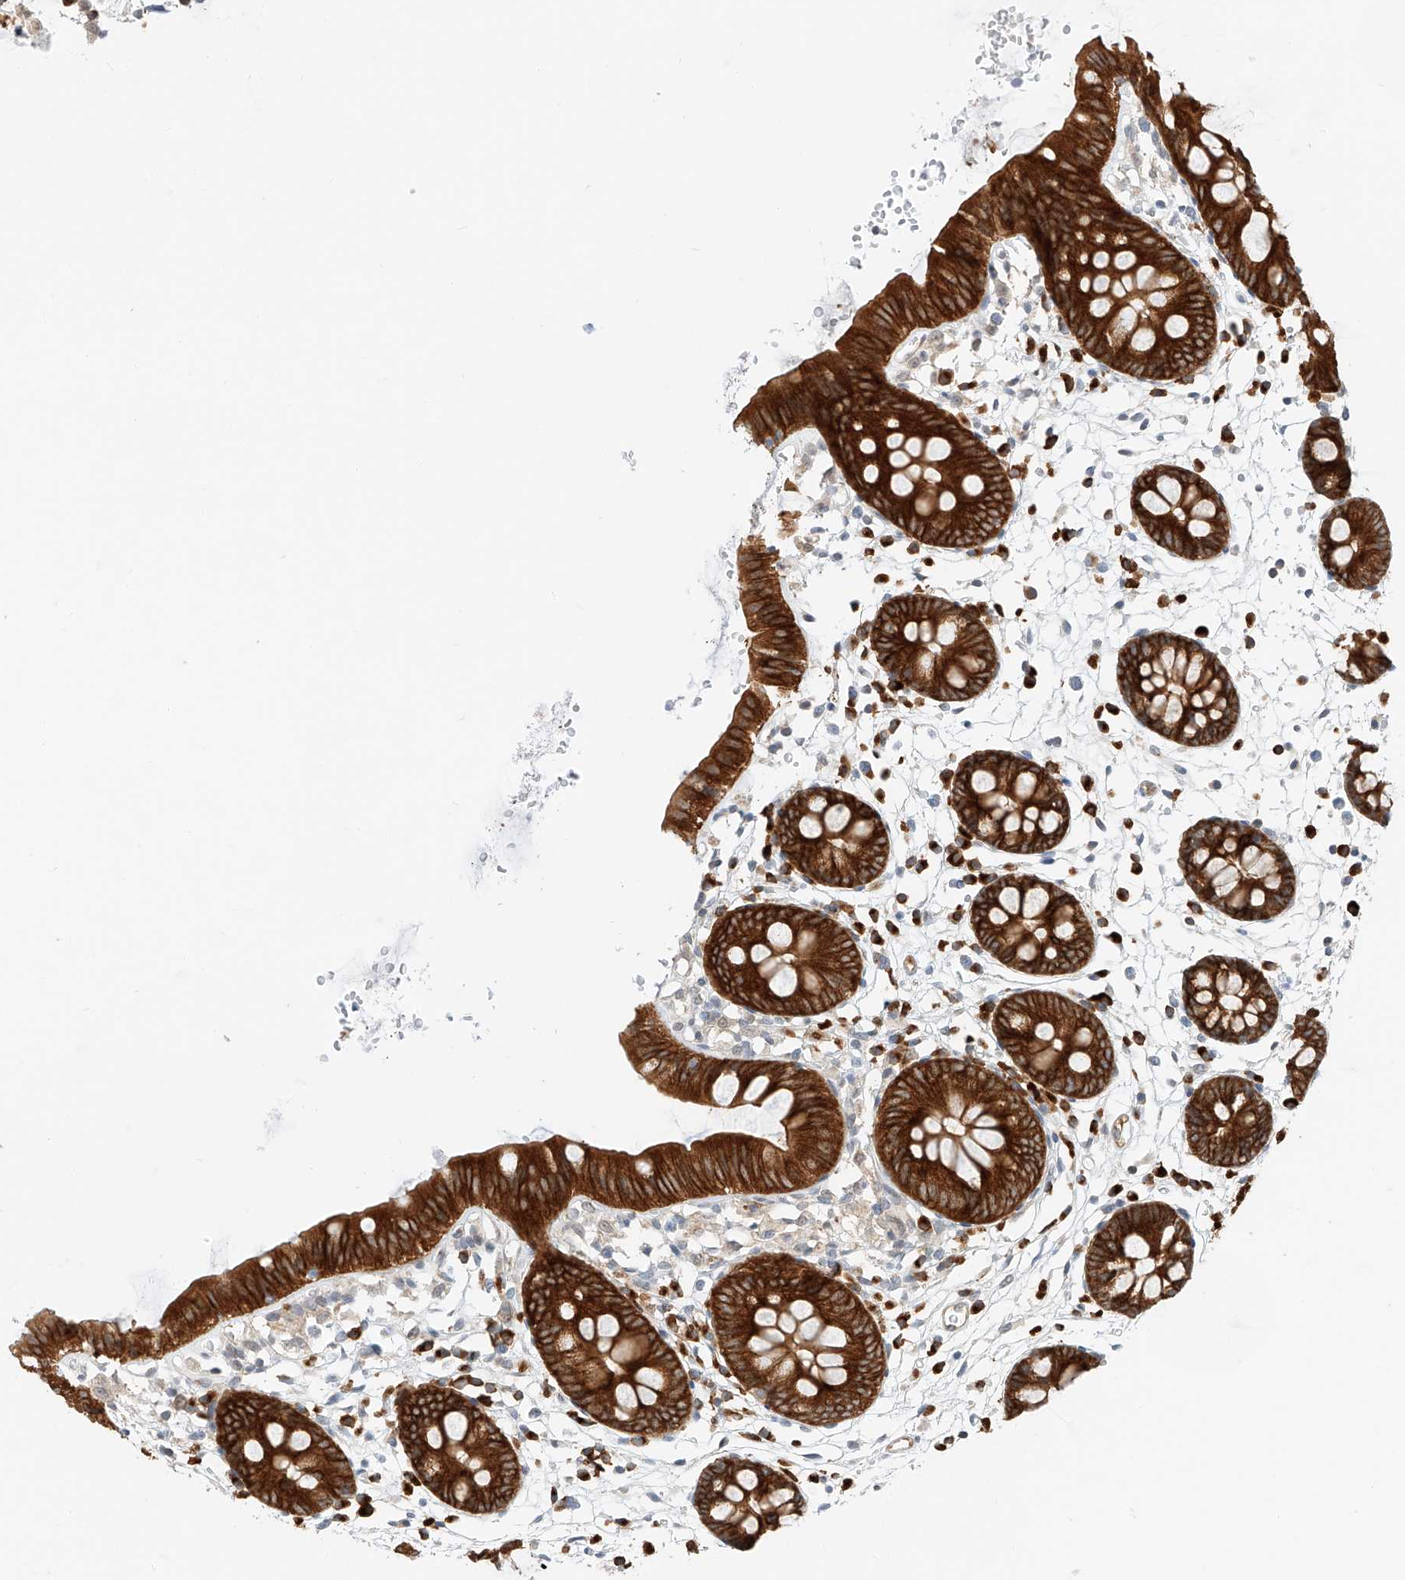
{"staining": {"intensity": "moderate", "quantity": ">75%", "location": "cytoplasmic/membranous"}, "tissue": "colon", "cell_type": "Endothelial cells", "image_type": "normal", "snomed": [{"axis": "morphology", "description": "Normal tissue, NOS"}, {"axis": "topography", "description": "Colon"}], "caption": "This micrograph demonstrates benign colon stained with immunohistochemistry to label a protein in brown. The cytoplasmic/membranous of endothelial cells show moderate positivity for the protein. Nuclei are counter-stained blue.", "gene": "CARMIL1", "patient": {"sex": "male", "age": 56}}